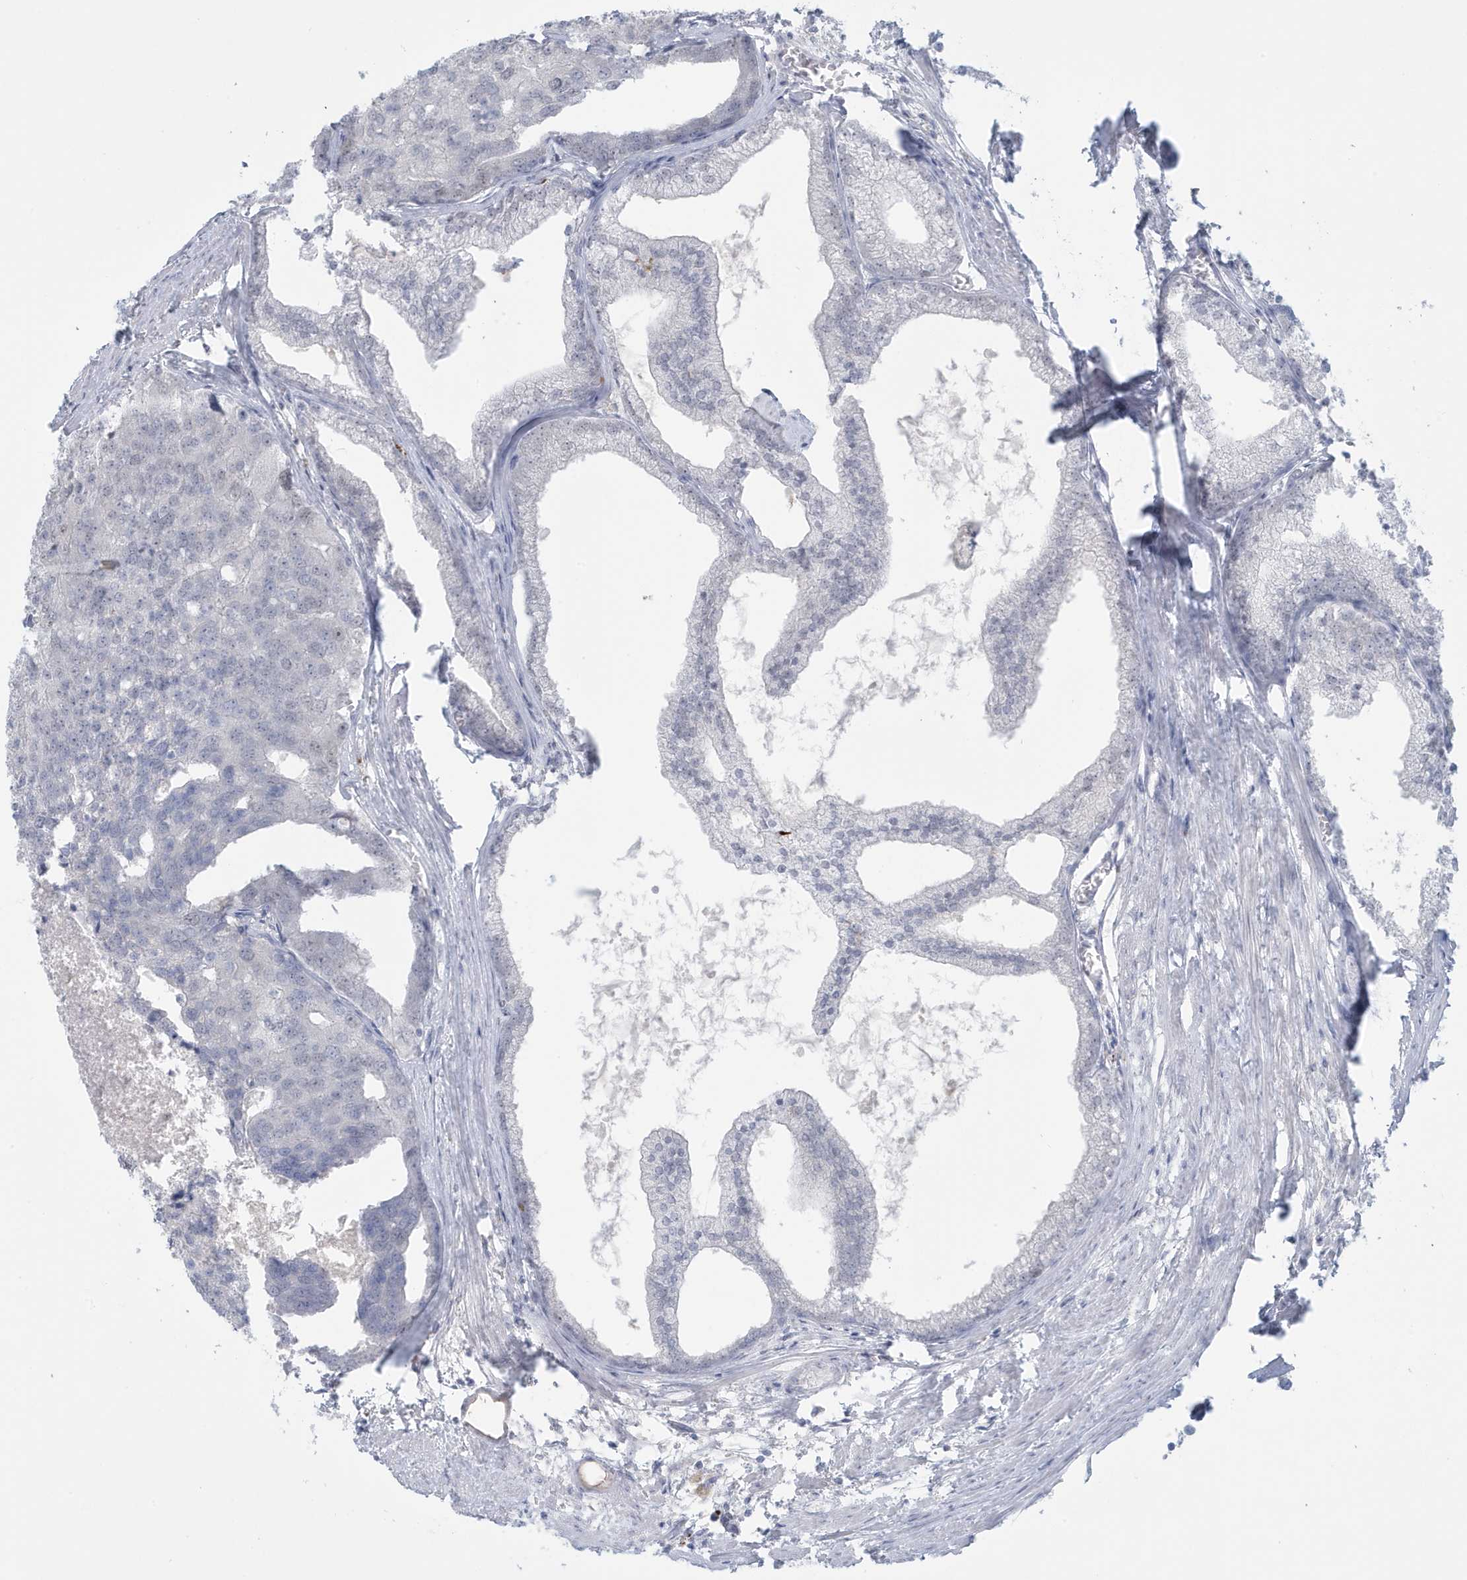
{"staining": {"intensity": "negative", "quantity": "none", "location": "none"}, "tissue": "prostate cancer", "cell_type": "Tumor cells", "image_type": "cancer", "snomed": [{"axis": "morphology", "description": "Adenocarcinoma, High grade"}, {"axis": "topography", "description": "Prostate"}], "caption": "The micrograph demonstrates no significant positivity in tumor cells of prostate cancer (adenocarcinoma (high-grade)).", "gene": "HERC6", "patient": {"sex": "male", "age": 50}}